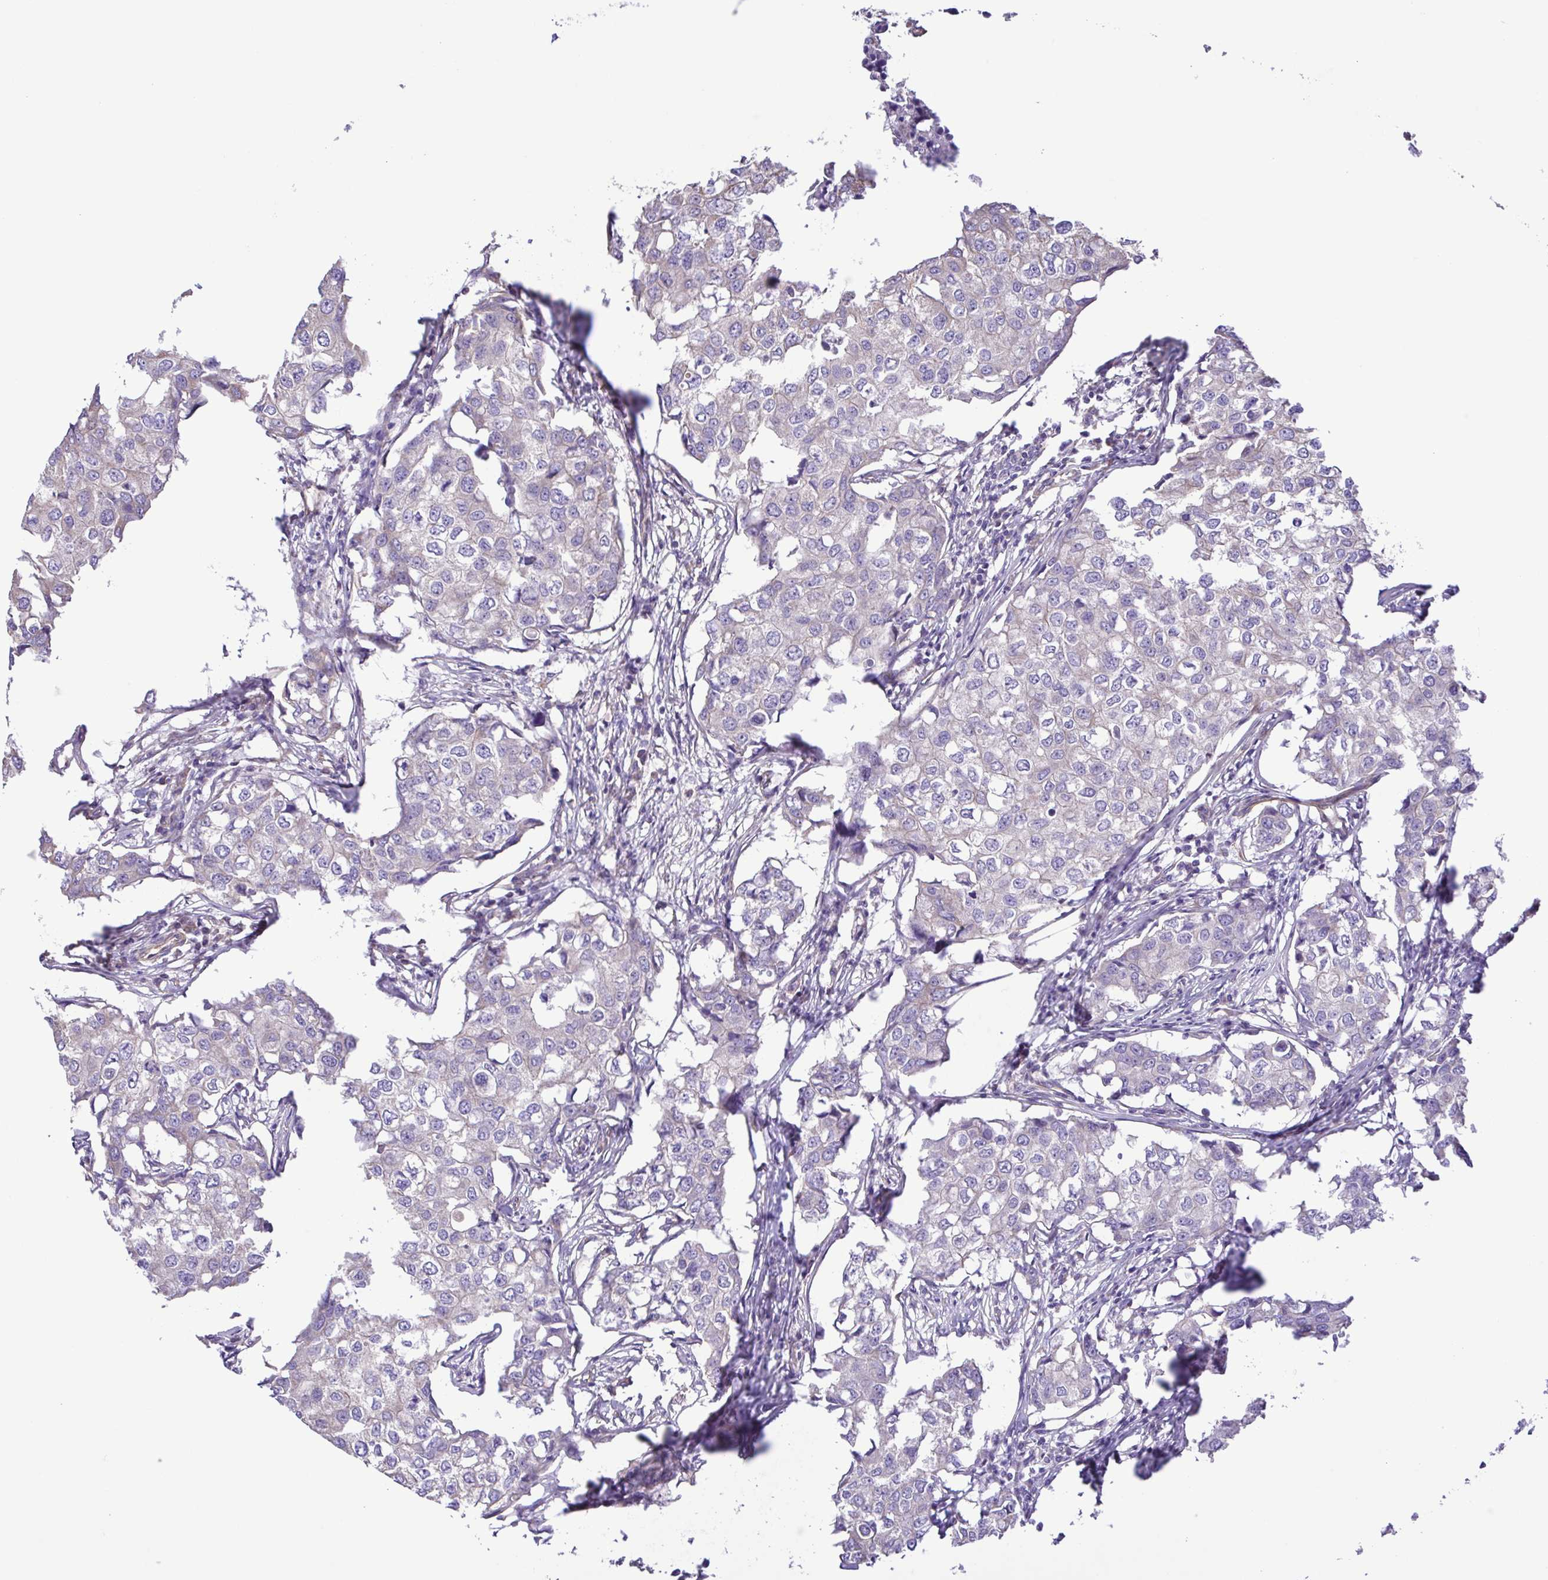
{"staining": {"intensity": "negative", "quantity": "none", "location": "none"}, "tissue": "breast cancer", "cell_type": "Tumor cells", "image_type": "cancer", "snomed": [{"axis": "morphology", "description": "Duct carcinoma"}, {"axis": "topography", "description": "Breast"}], "caption": "High power microscopy micrograph of an immunohistochemistry micrograph of infiltrating ductal carcinoma (breast), revealing no significant positivity in tumor cells.", "gene": "FLT1", "patient": {"sex": "female", "age": 27}}